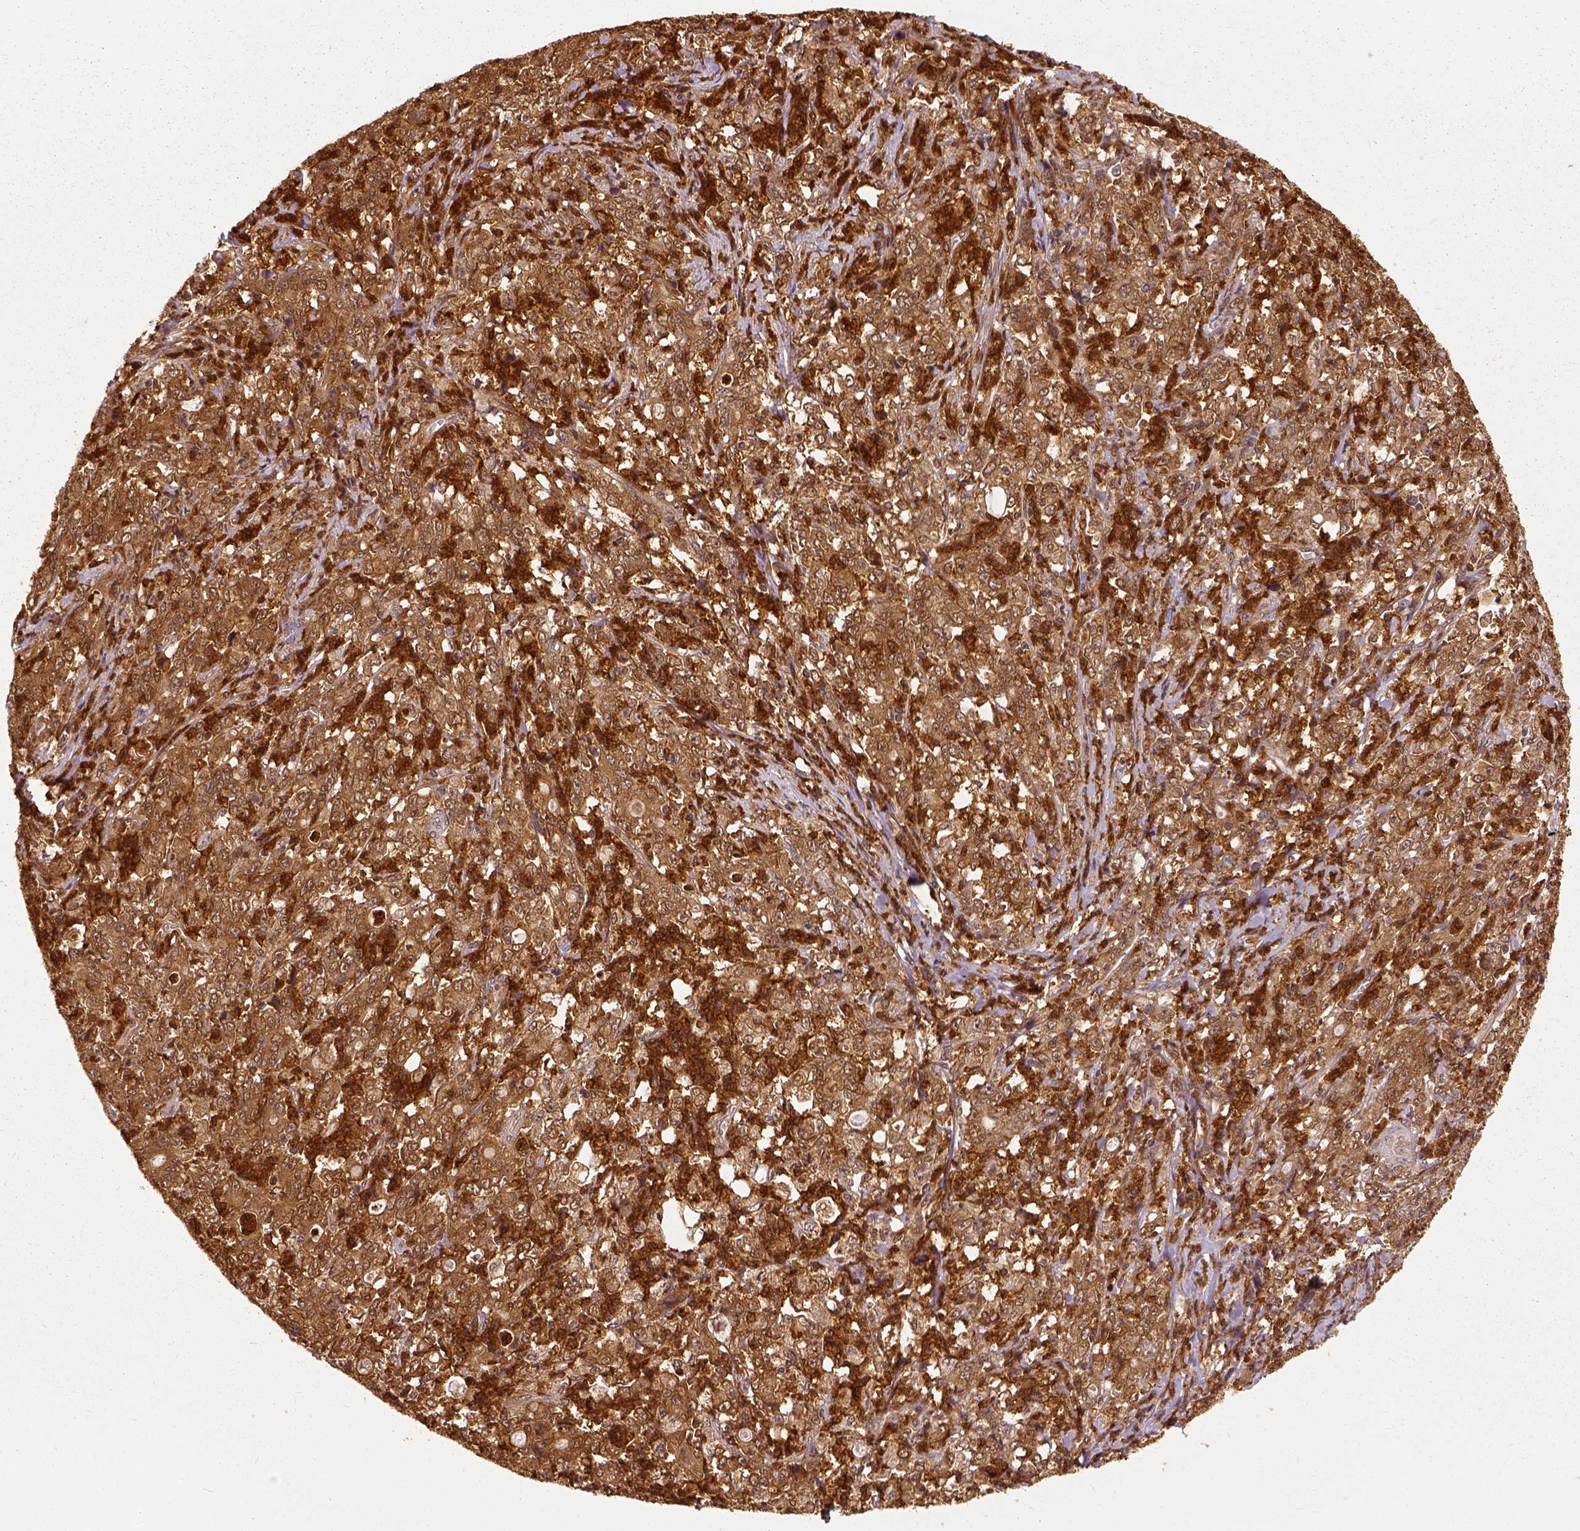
{"staining": {"intensity": "moderate", "quantity": ">75%", "location": "cytoplasmic/membranous"}, "tissue": "stomach cancer", "cell_type": "Tumor cells", "image_type": "cancer", "snomed": [{"axis": "morphology", "description": "Adenocarcinoma, NOS"}, {"axis": "topography", "description": "Stomach, lower"}], "caption": "Stomach cancer stained with DAB immunohistochemistry reveals medium levels of moderate cytoplasmic/membranous staining in approximately >75% of tumor cells.", "gene": "GPI", "patient": {"sex": "female", "age": 71}}